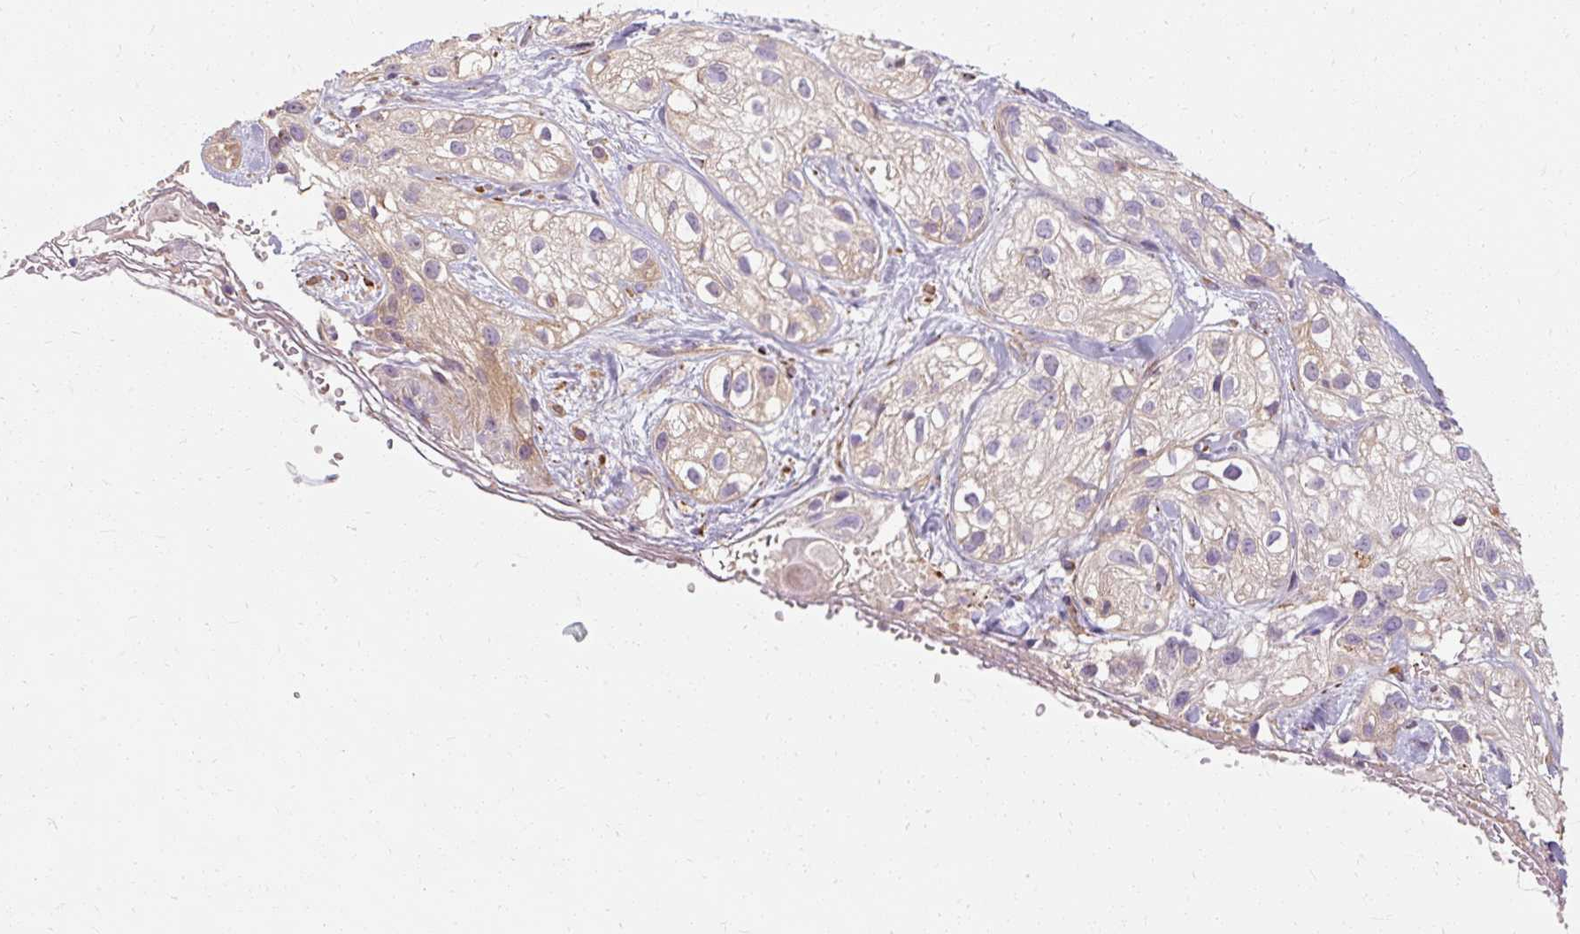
{"staining": {"intensity": "moderate", "quantity": "25%-75%", "location": "cytoplasmic/membranous"}, "tissue": "skin cancer", "cell_type": "Tumor cells", "image_type": "cancer", "snomed": [{"axis": "morphology", "description": "Squamous cell carcinoma, NOS"}, {"axis": "topography", "description": "Skin"}], "caption": "Immunohistochemistry staining of skin cancer (squamous cell carcinoma), which exhibits medium levels of moderate cytoplasmic/membranous expression in about 25%-75% of tumor cells indicating moderate cytoplasmic/membranous protein positivity. The staining was performed using DAB (3,3'-diaminobenzidine) (brown) for protein detection and nuclei were counterstained in hematoxylin (blue).", "gene": "TBC1D4", "patient": {"sex": "male", "age": 82}}